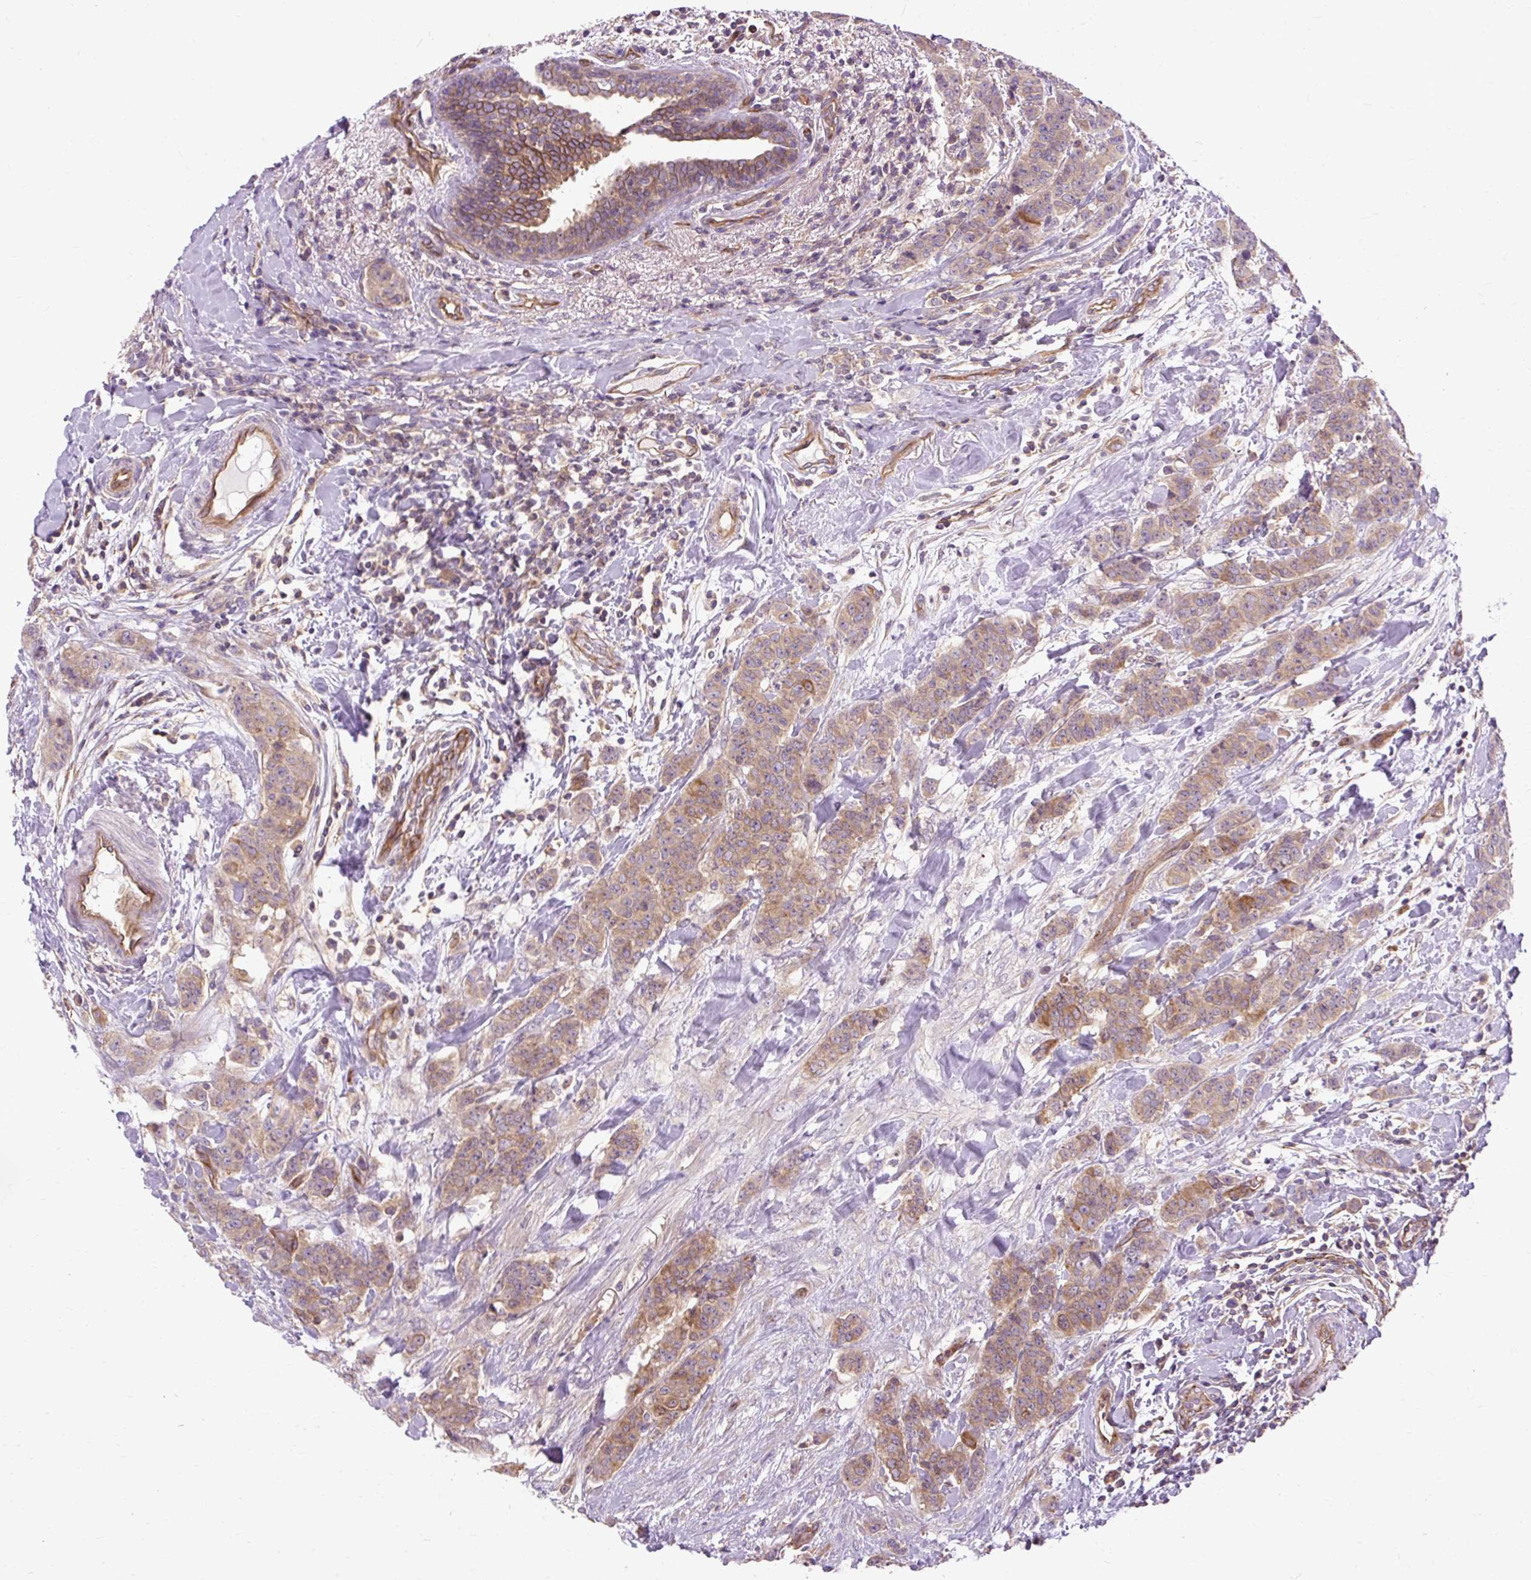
{"staining": {"intensity": "moderate", "quantity": ">75%", "location": "cytoplasmic/membranous"}, "tissue": "breast cancer", "cell_type": "Tumor cells", "image_type": "cancer", "snomed": [{"axis": "morphology", "description": "Duct carcinoma"}, {"axis": "topography", "description": "Breast"}], "caption": "Moderate cytoplasmic/membranous positivity is seen in about >75% of tumor cells in breast infiltrating ductal carcinoma. The staining was performed using DAB (3,3'-diaminobenzidine), with brown indicating positive protein expression. Nuclei are stained blue with hematoxylin.", "gene": "CCDC93", "patient": {"sex": "female", "age": 40}}